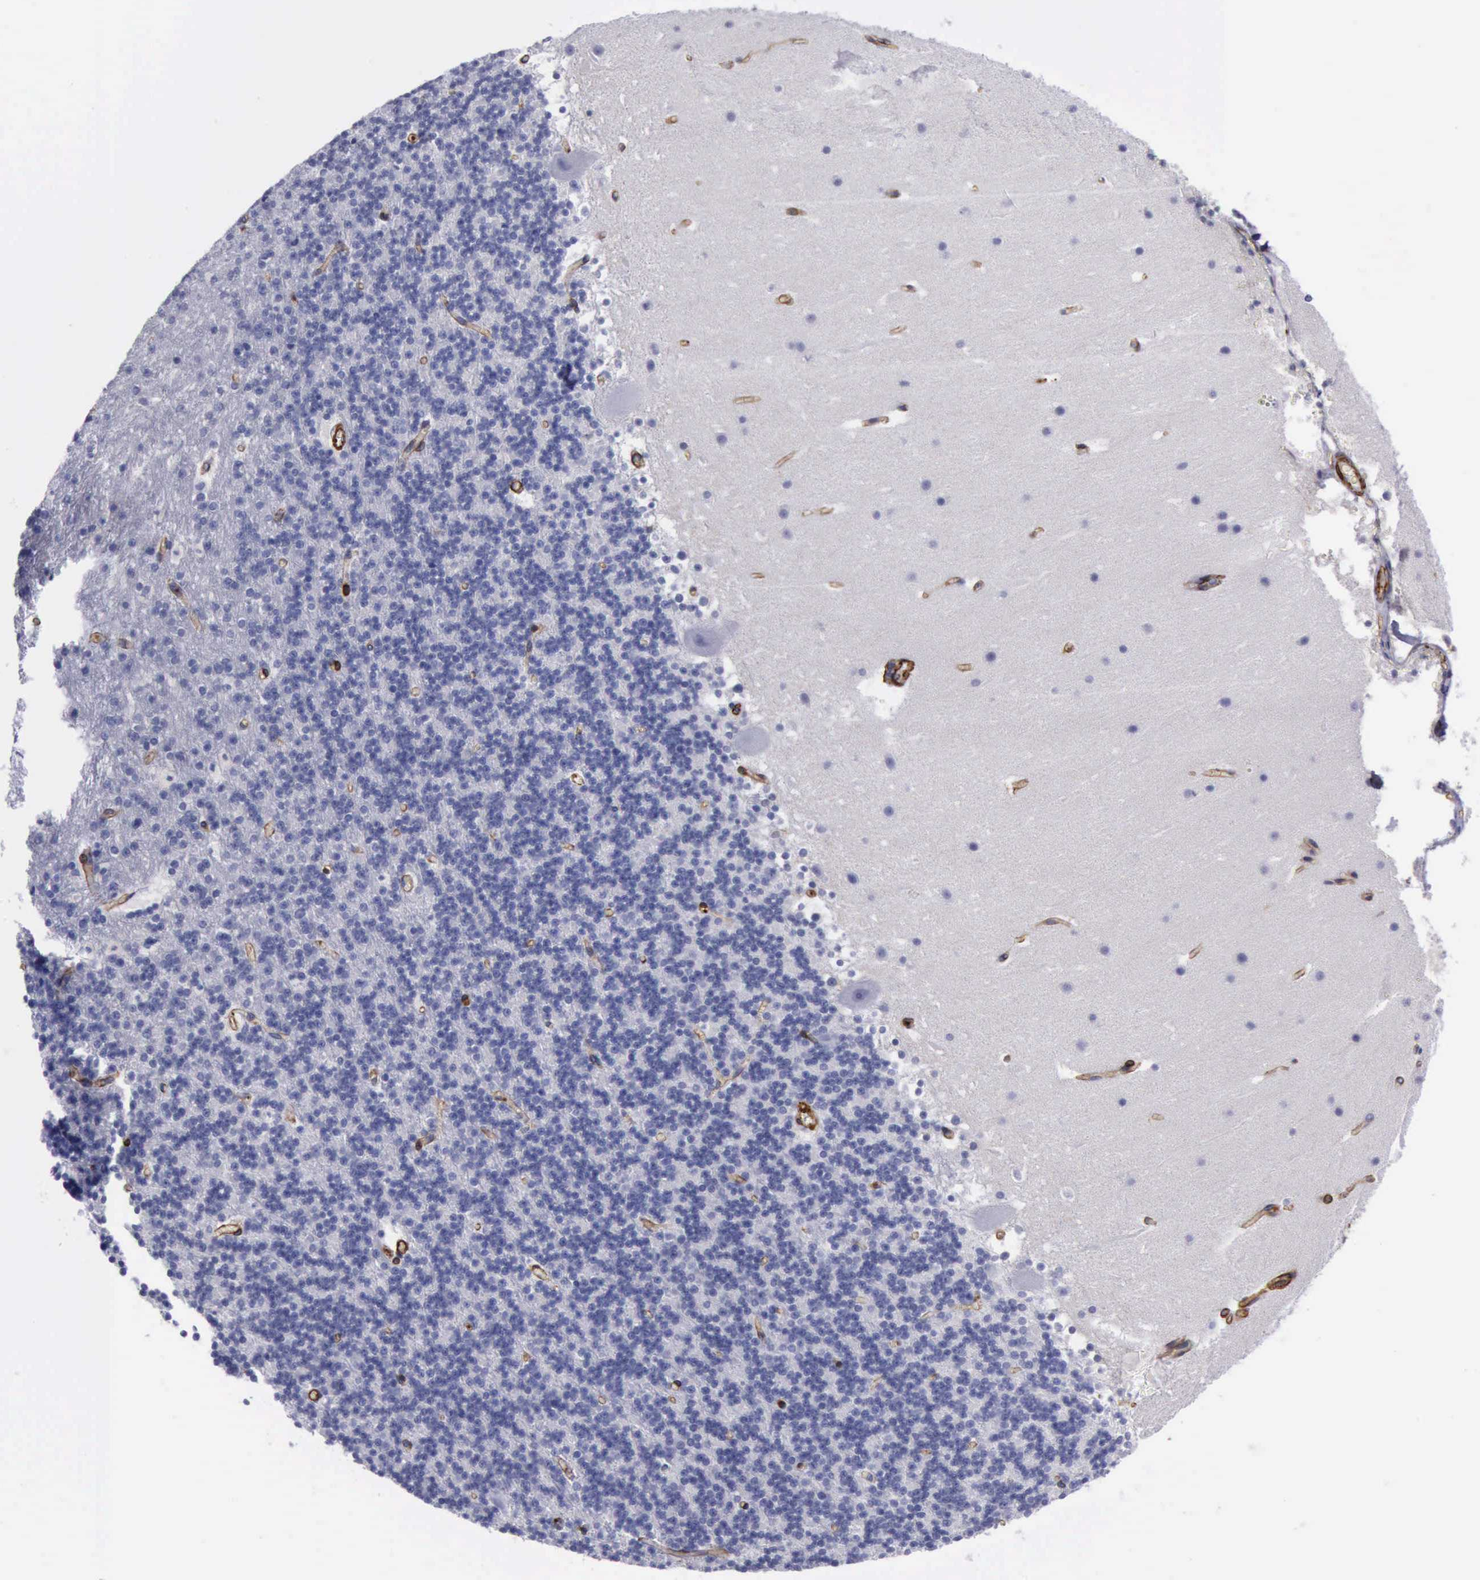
{"staining": {"intensity": "negative", "quantity": "none", "location": "none"}, "tissue": "cerebellum", "cell_type": "Cells in granular layer", "image_type": "normal", "snomed": [{"axis": "morphology", "description": "Normal tissue, NOS"}, {"axis": "topography", "description": "Cerebellum"}], "caption": "Cerebellum was stained to show a protein in brown. There is no significant positivity in cells in granular layer. (Brightfield microscopy of DAB IHC at high magnification).", "gene": "FLNA", "patient": {"sex": "male", "age": 45}}